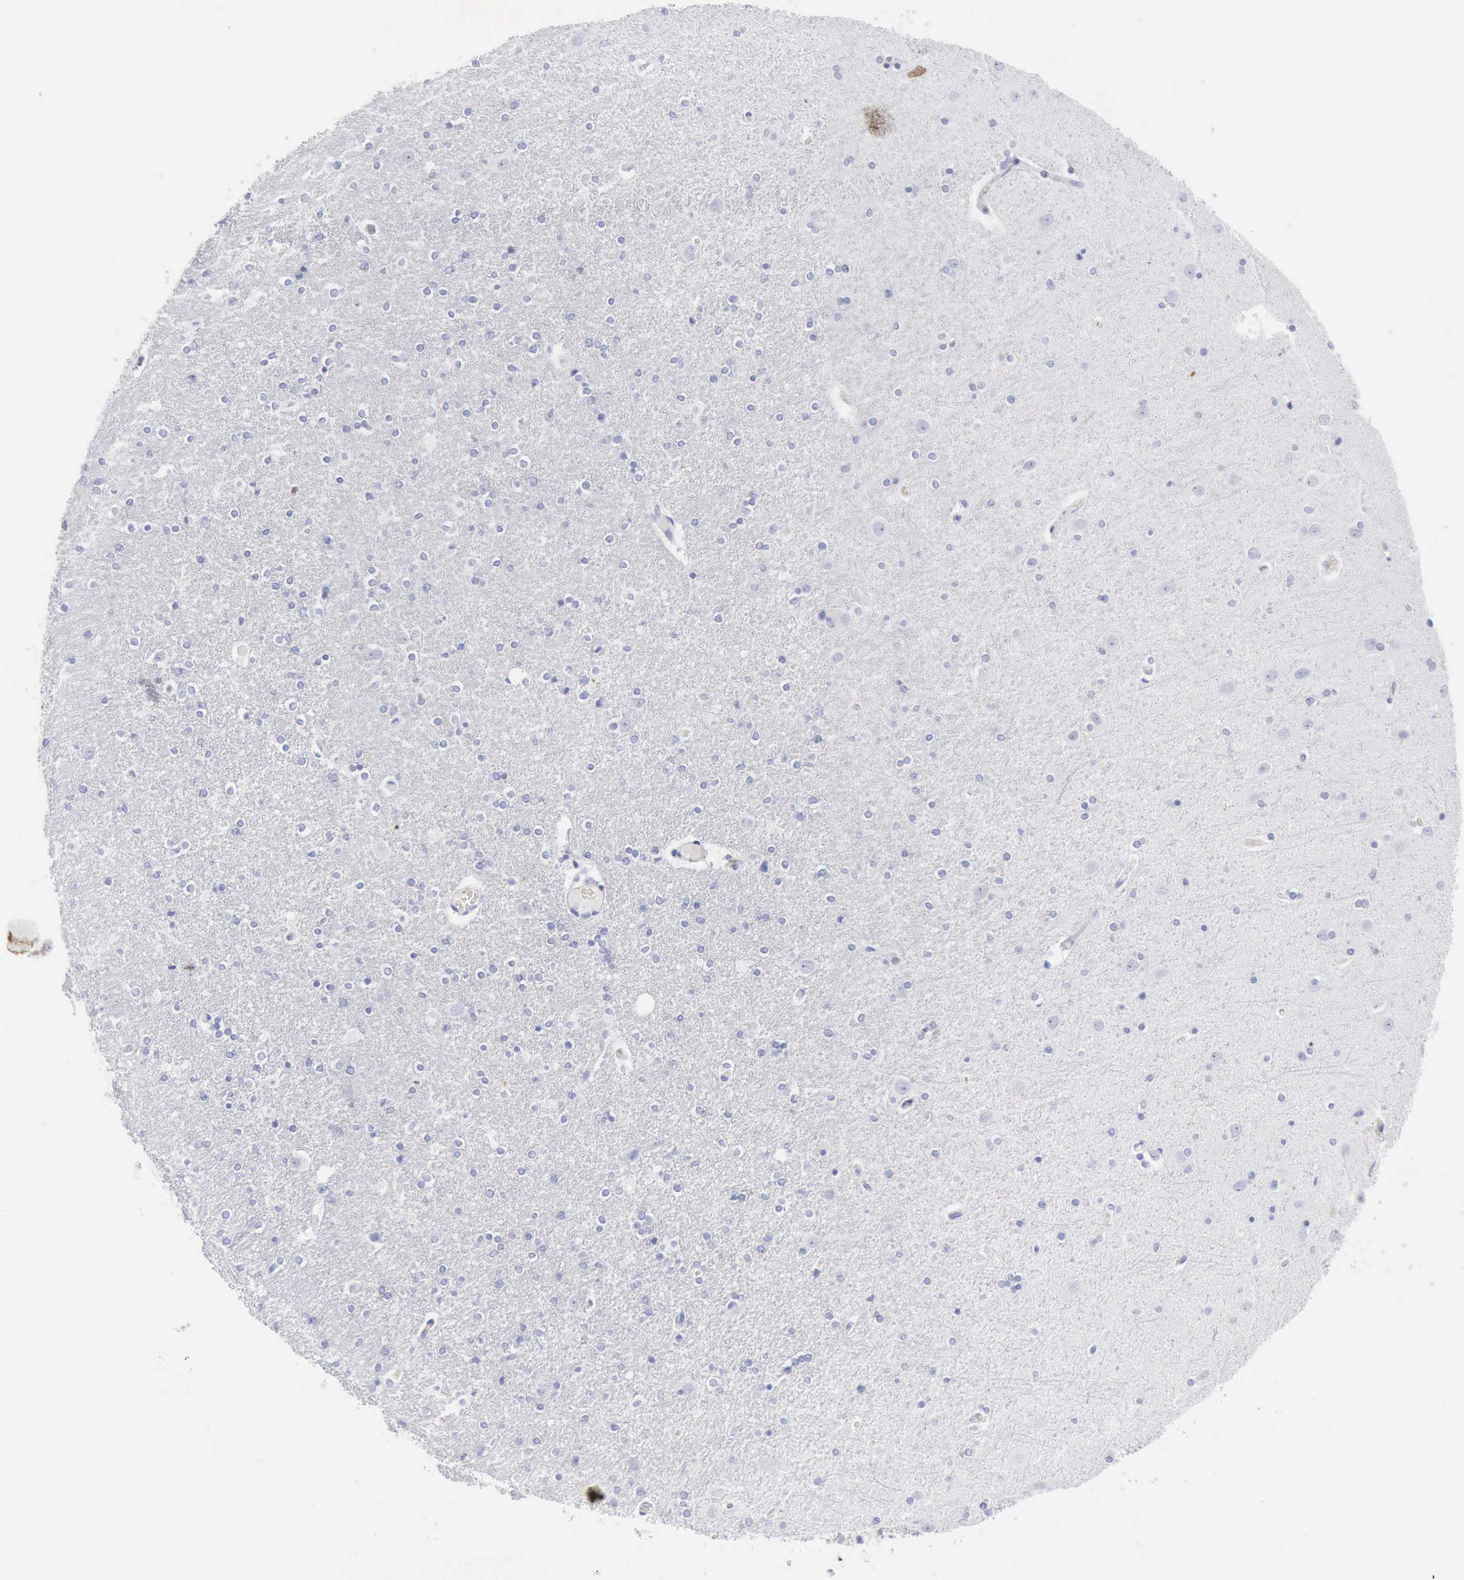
{"staining": {"intensity": "negative", "quantity": "none", "location": "none"}, "tissue": "caudate", "cell_type": "Glial cells", "image_type": "normal", "snomed": [{"axis": "morphology", "description": "Normal tissue, NOS"}, {"axis": "topography", "description": "Lateral ventricle wall"}], "caption": "Immunohistochemistry histopathology image of benign caudate: human caudate stained with DAB shows no significant protein positivity in glial cells. (DAB immunohistochemistry (IHC) with hematoxylin counter stain).", "gene": "KRT5", "patient": {"sex": "female", "age": 54}}